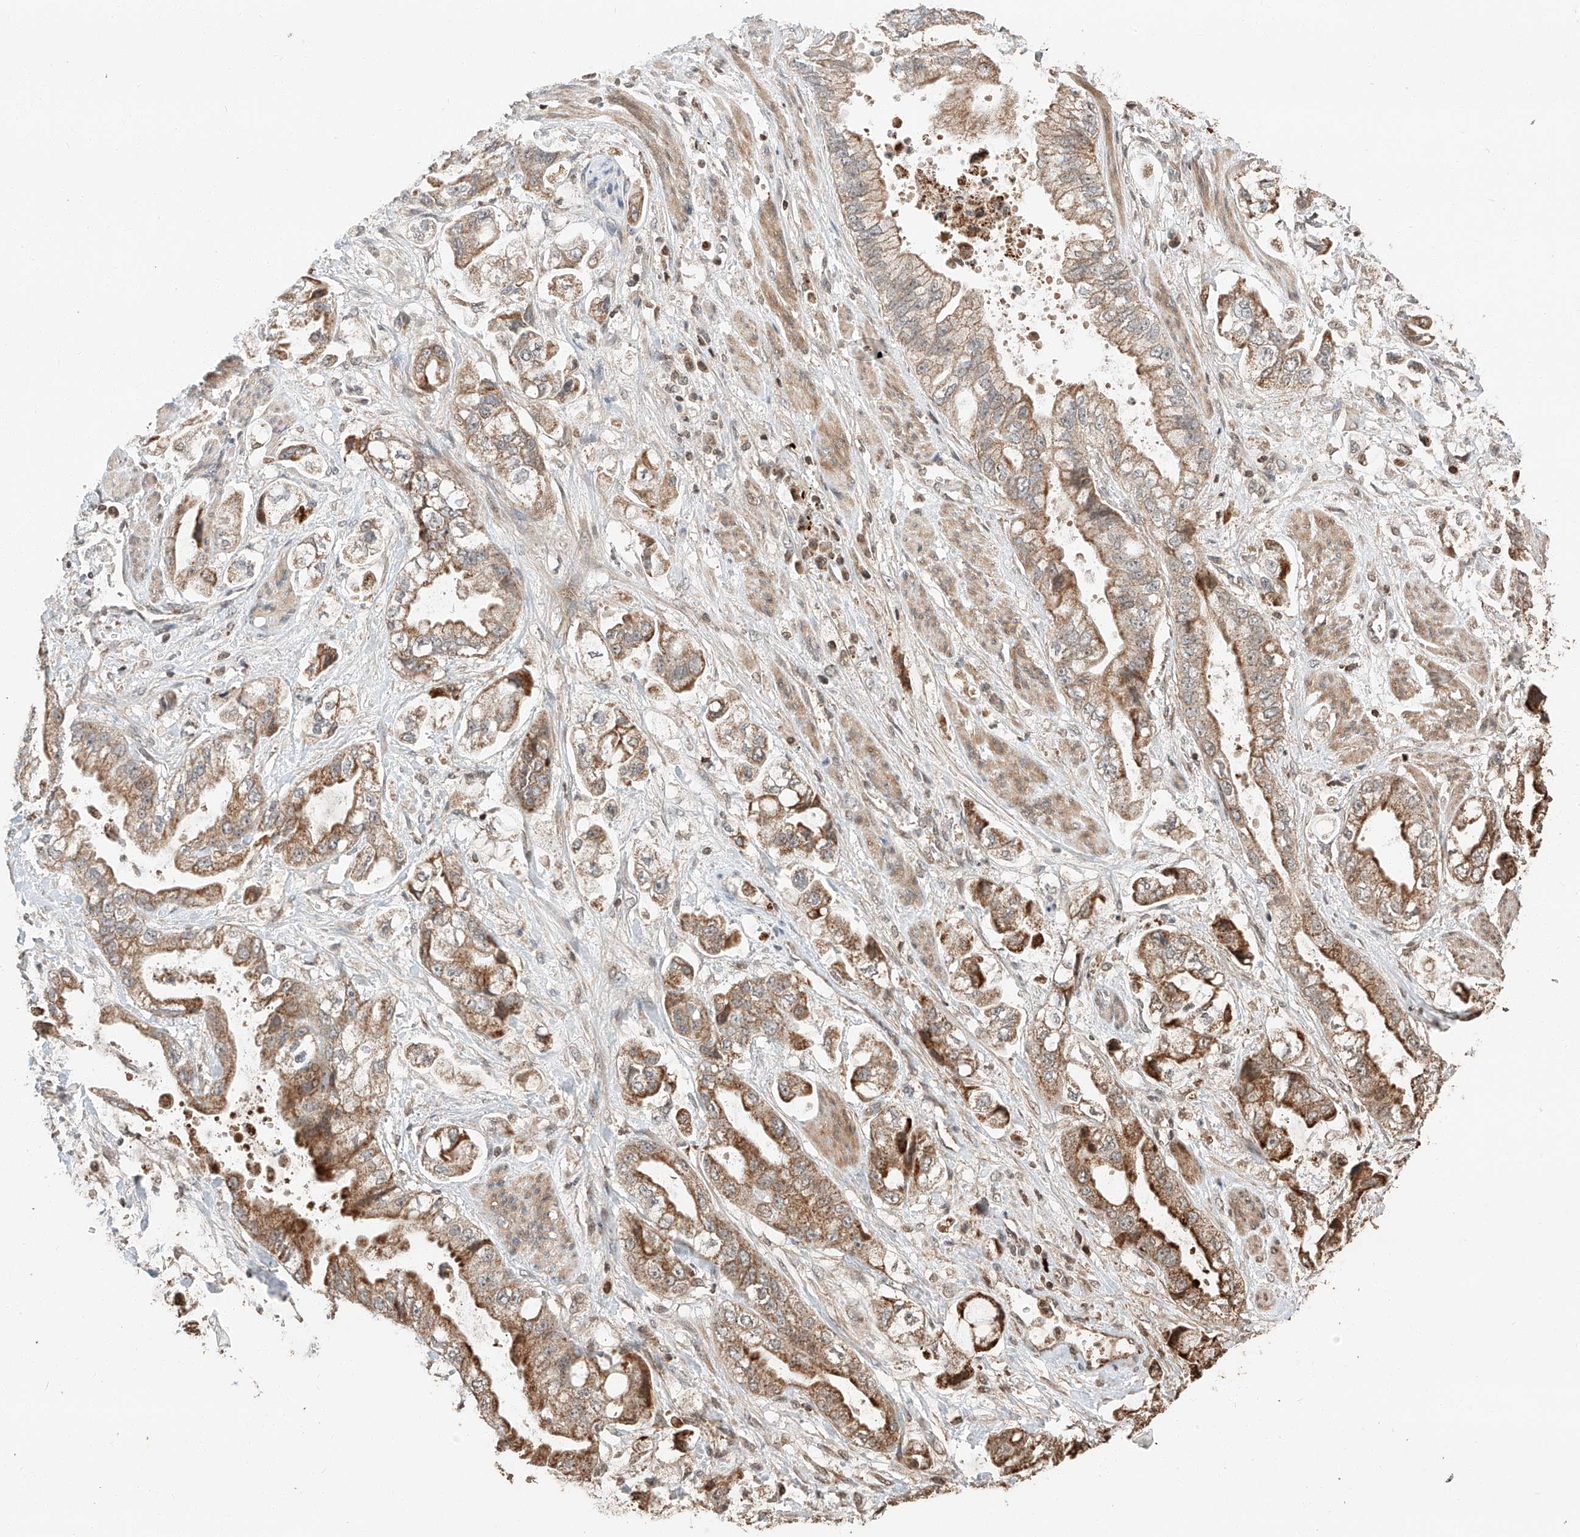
{"staining": {"intensity": "strong", "quantity": "25%-75%", "location": "cytoplasmic/membranous"}, "tissue": "stomach cancer", "cell_type": "Tumor cells", "image_type": "cancer", "snomed": [{"axis": "morphology", "description": "Adenocarcinoma, NOS"}, {"axis": "topography", "description": "Stomach"}], "caption": "Stomach cancer (adenocarcinoma) stained with immunohistochemistry demonstrates strong cytoplasmic/membranous staining in approximately 25%-75% of tumor cells. (IHC, brightfield microscopy, high magnification).", "gene": "ARHGAP33", "patient": {"sex": "male", "age": 62}}